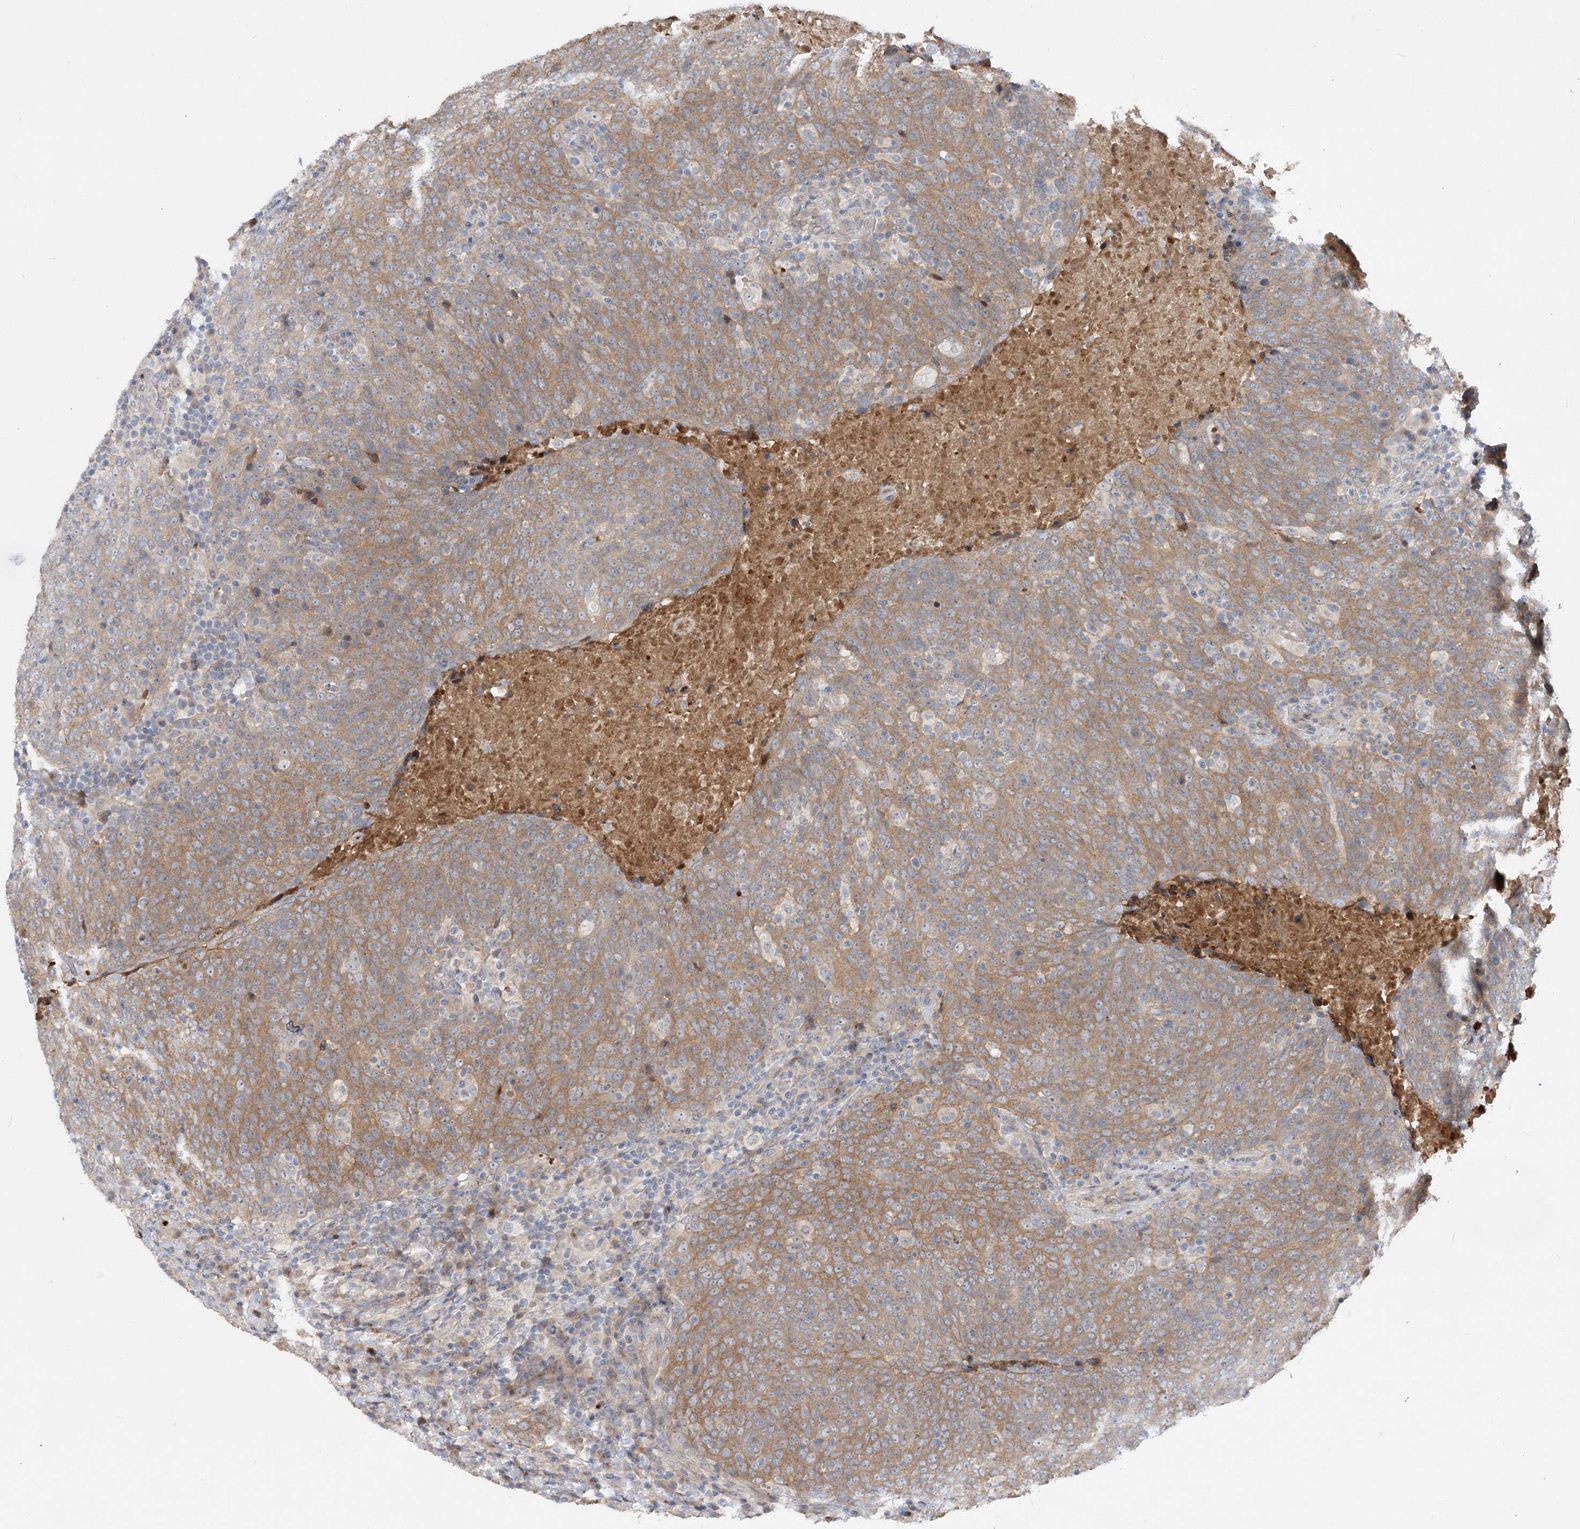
{"staining": {"intensity": "moderate", "quantity": ">75%", "location": "cytoplasmic/membranous"}, "tissue": "head and neck cancer", "cell_type": "Tumor cells", "image_type": "cancer", "snomed": [{"axis": "morphology", "description": "Squamous cell carcinoma, NOS"}, {"axis": "morphology", "description": "Squamous cell carcinoma, metastatic, NOS"}, {"axis": "topography", "description": "Lymph node"}, {"axis": "topography", "description": "Head-Neck"}], "caption": "High-power microscopy captured an immunohistochemistry histopathology image of metastatic squamous cell carcinoma (head and neck), revealing moderate cytoplasmic/membranous expression in about >75% of tumor cells.", "gene": "FGF19", "patient": {"sex": "male", "age": 62}}